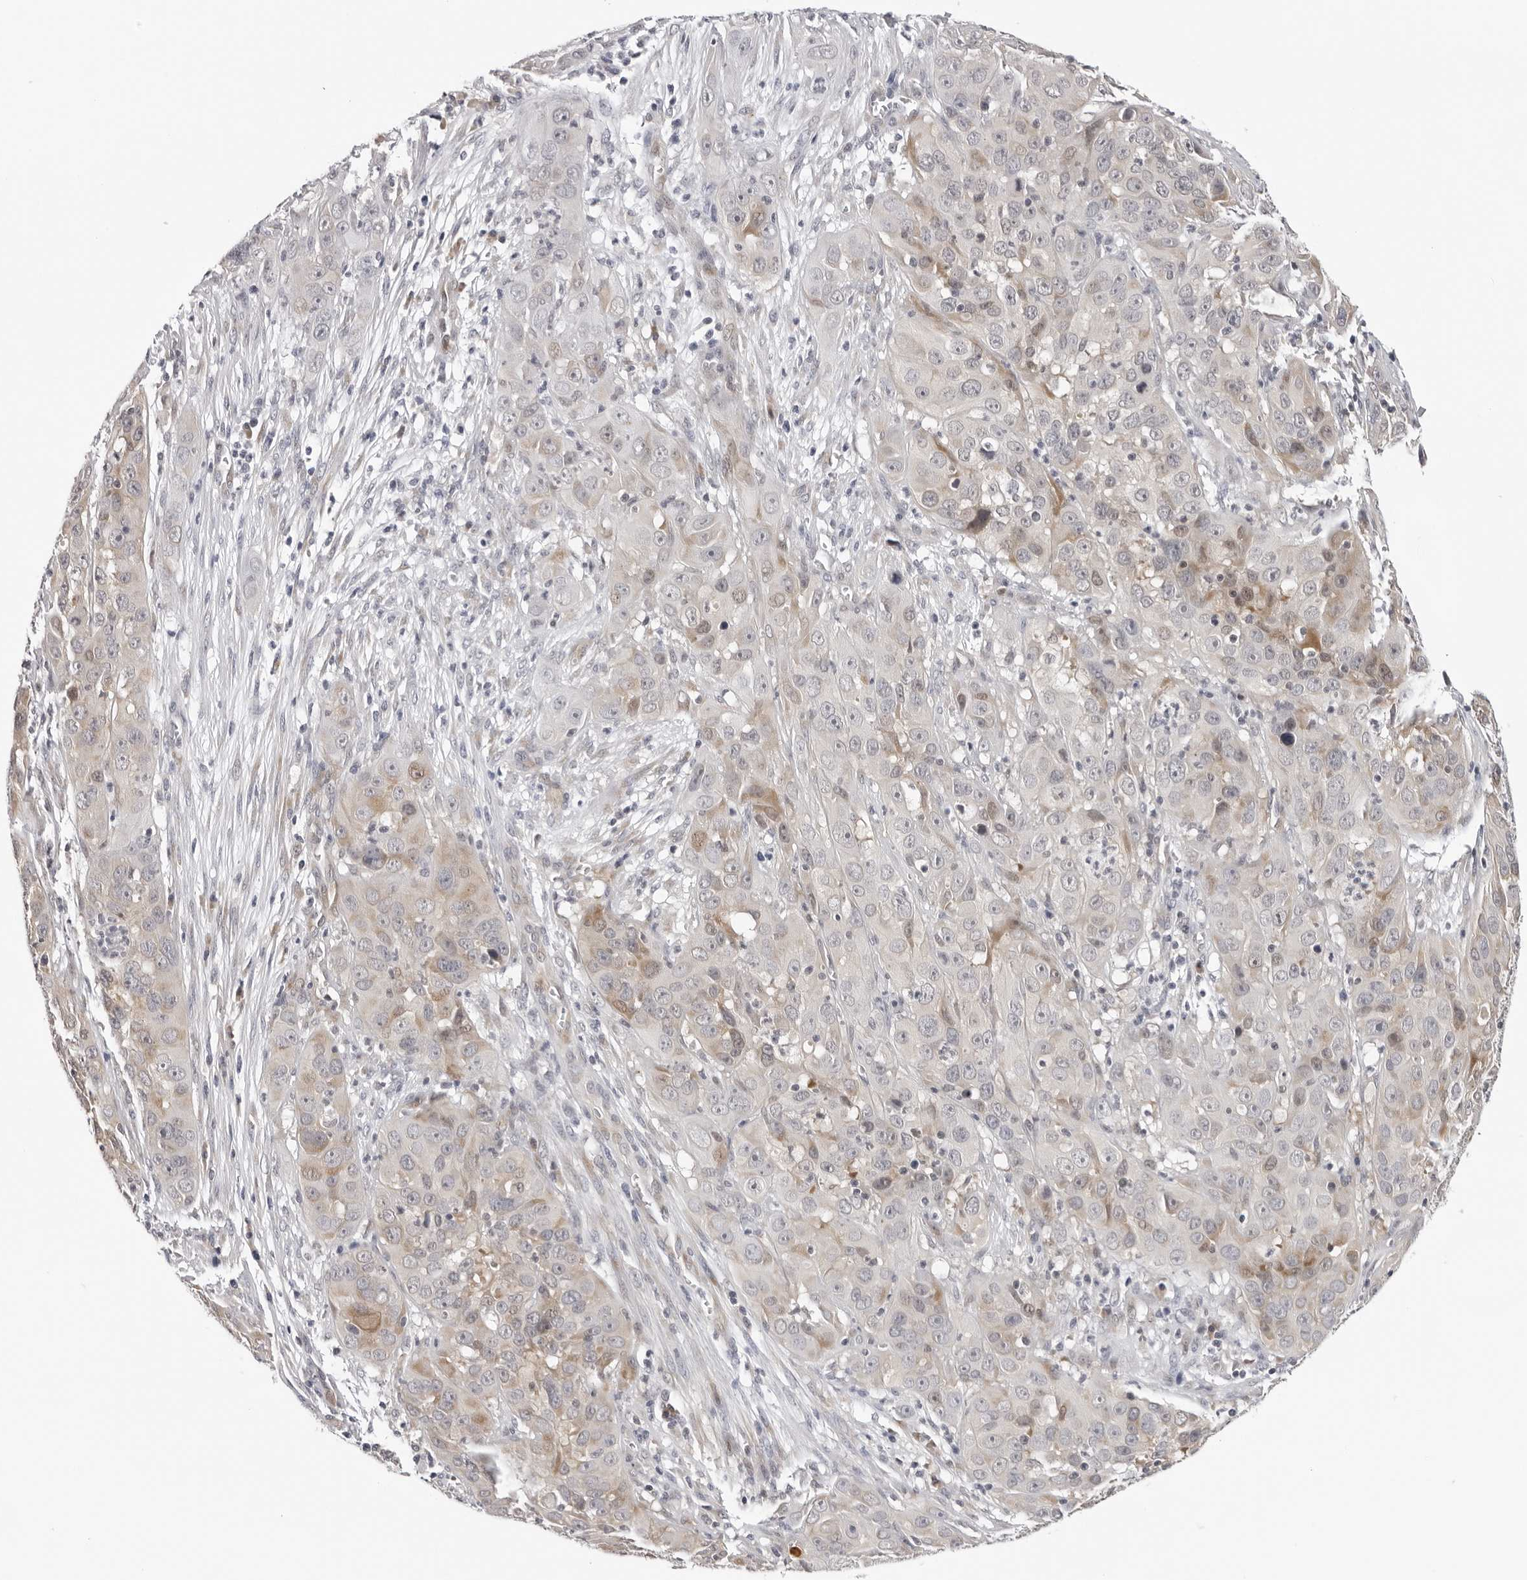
{"staining": {"intensity": "weak", "quantity": "<25%", "location": "cytoplasmic/membranous"}, "tissue": "cervical cancer", "cell_type": "Tumor cells", "image_type": "cancer", "snomed": [{"axis": "morphology", "description": "Squamous cell carcinoma, NOS"}, {"axis": "topography", "description": "Cervix"}], "caption": "Histopathology image shows no significant protein staining in tumor cells of cervical squamous cell carcinoma.", "gene": "PRUNE1", "patient": {"sex": "female", "age": 32}}